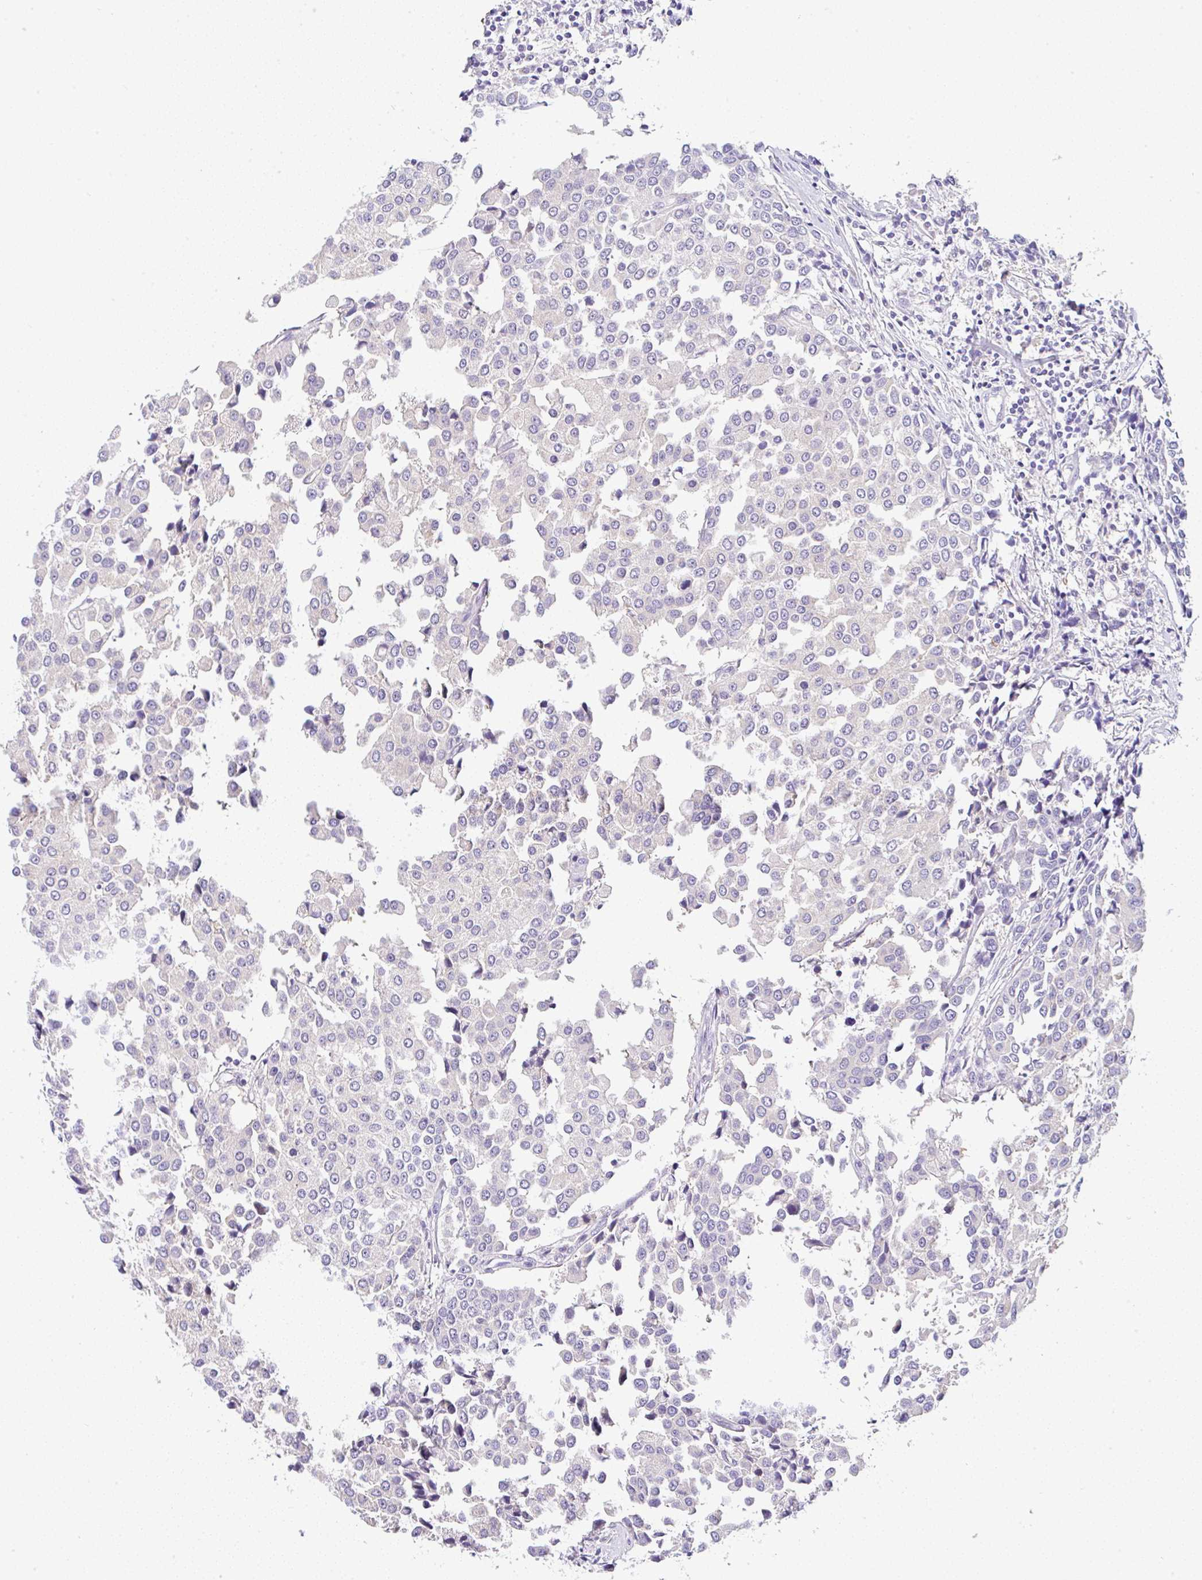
{"staining": {"intensity": "negative", "quantity": "none", "location": "none"}, "tissue": "breast cancer", "cell_type": "Tumor cells", "image_type": "cancer", "snomed": [{"axis": "morphology", "description": "Duct carcinoma"}, {"axis": "topography", "description": "Breast"}], "caption": "Image shows no protein staining in tumor cells of infiltrating ductal carcinoma (breast) tissue.", "gene": "SERPINE3", "patient": {"sex": "female", "age": 80}}